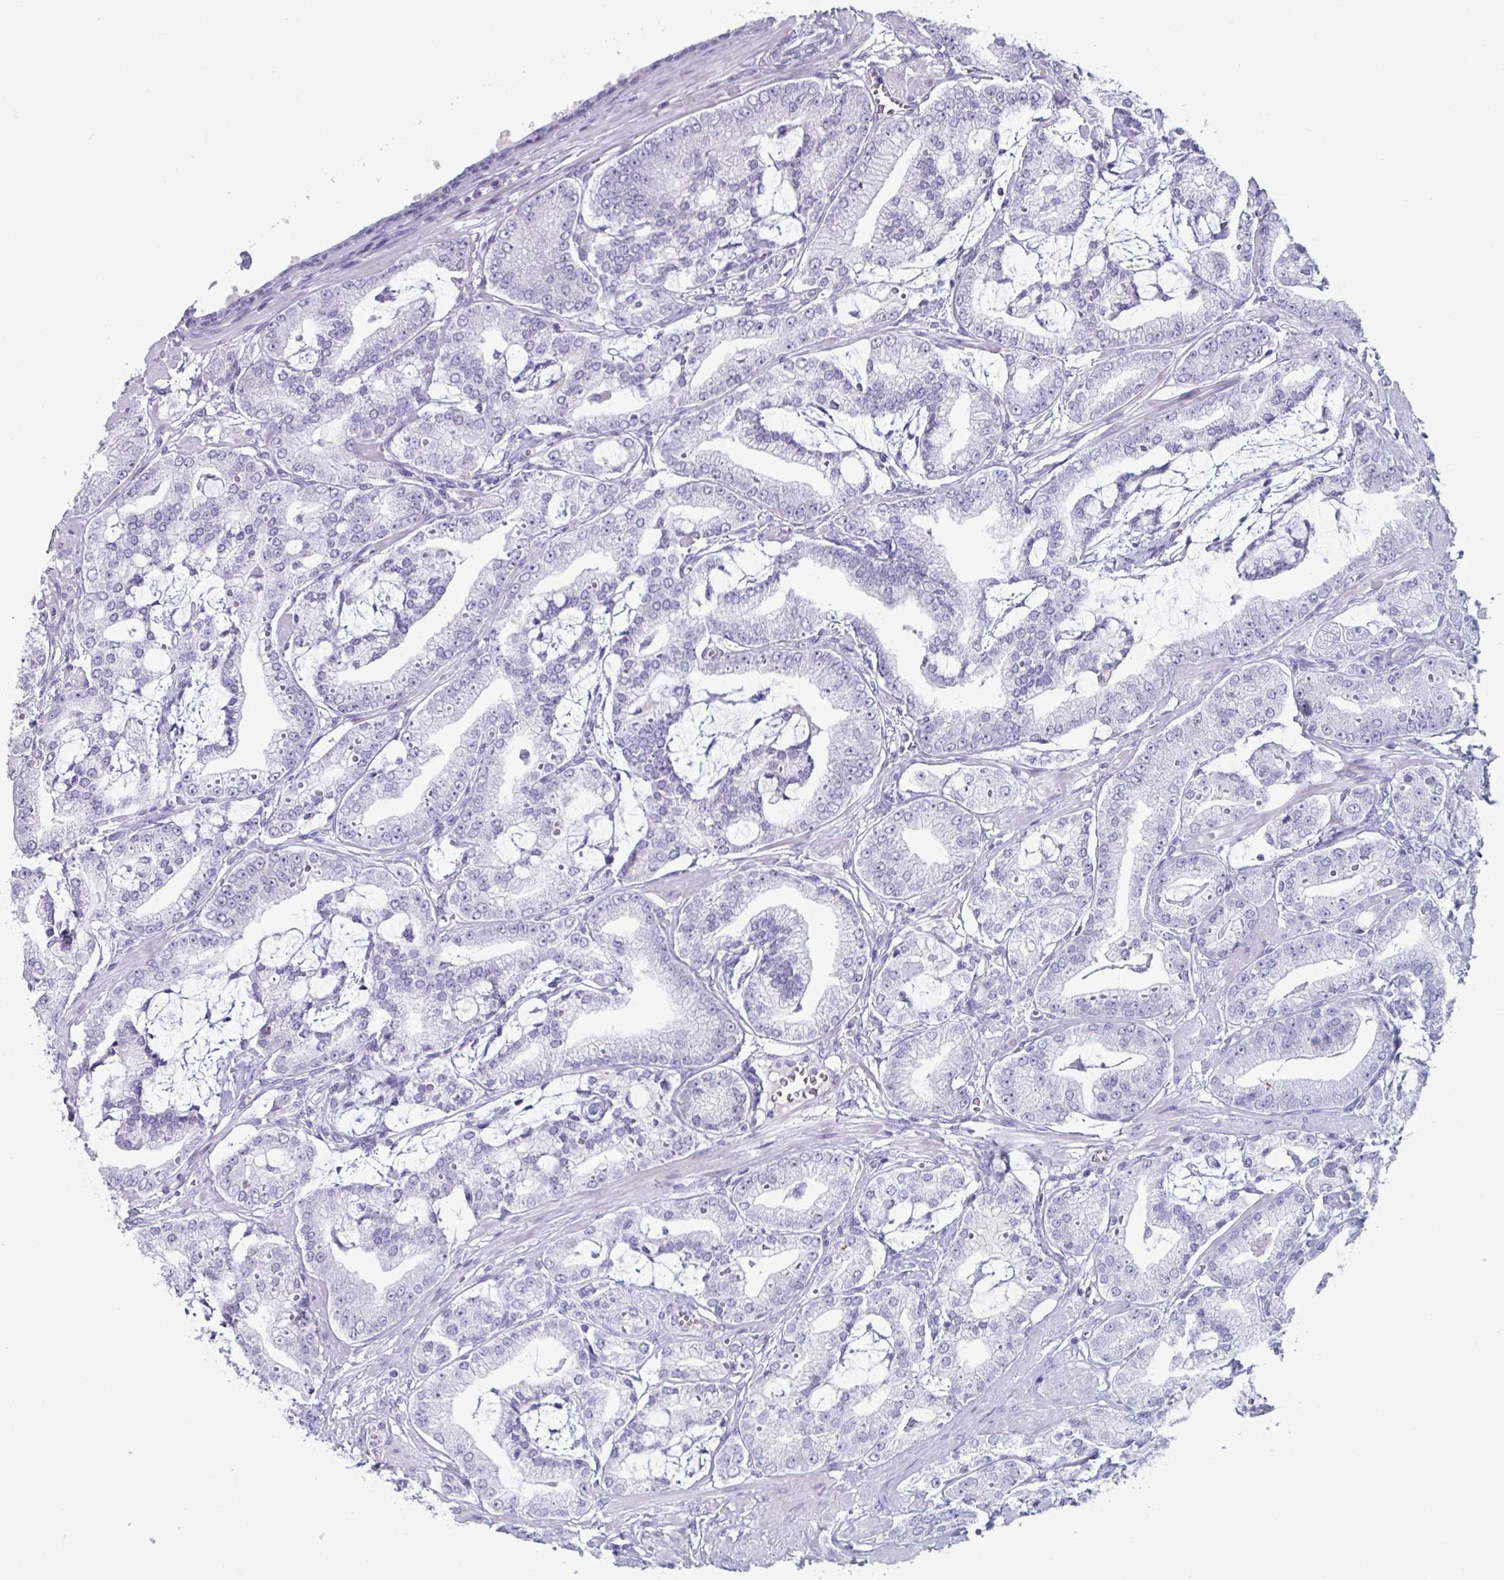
{"staining": {"intensity": "negative", "quantity": "none", "location": "none"}, "tissue": "prostate cancer", "cell_type": "Tumor cells", "image_type": "cancer", "snomed": [{"axis": "morphology", "description": "Adenocarcinoma, High grade"}, {"axis": "topography", "description": "Prostate"}], "caption": "Tumor cells show no significant protein expression in prostate cancer.", "gene": "VSIG10L", "patient": {"sex": "male", "age": 71}}